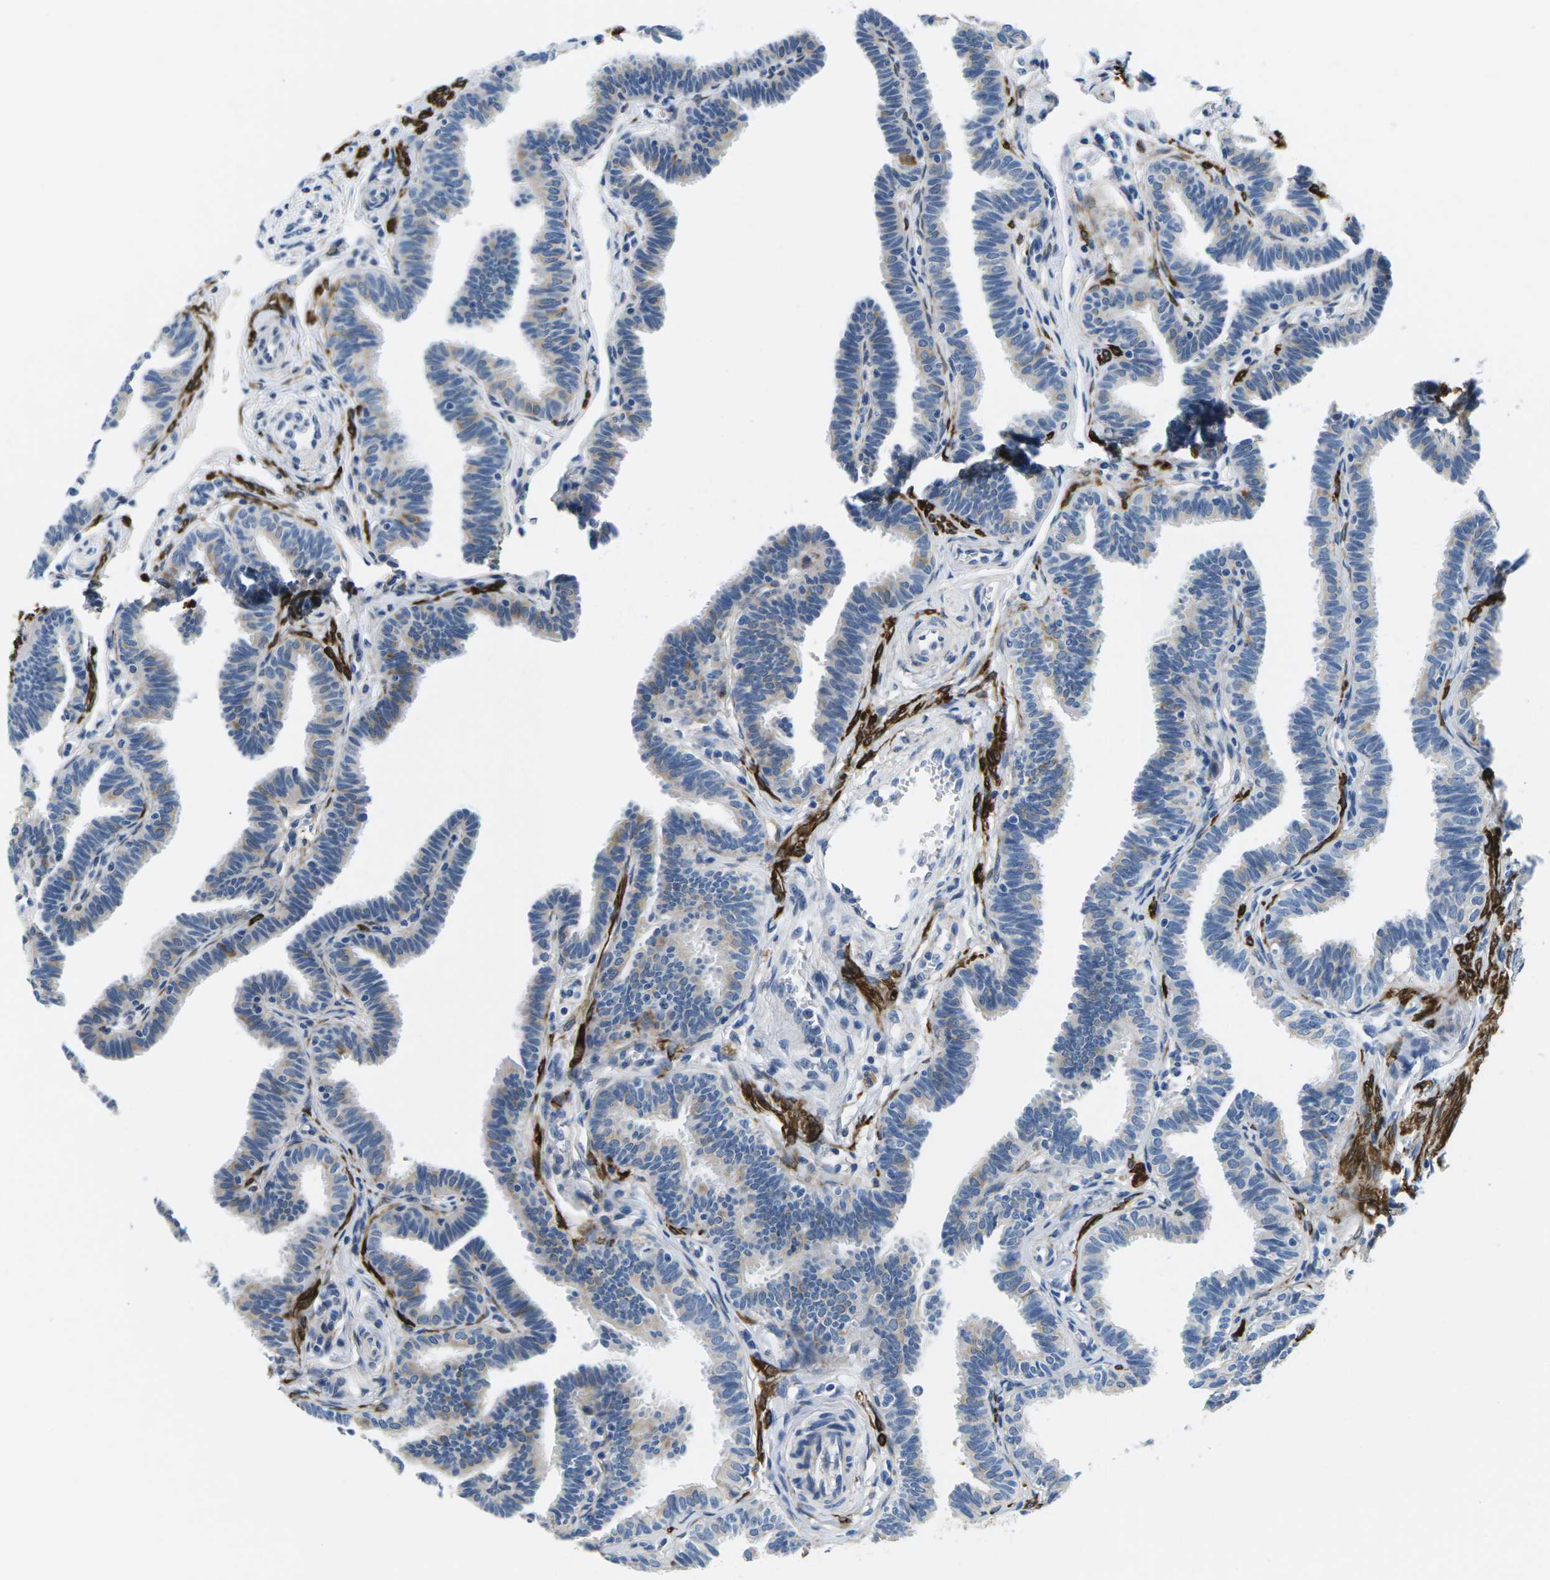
{"staining": {"intensity": "negative", "quantity": "none", "location": "none"}, "tissue": "fallopian tube", "cell_type": "Glandular cells", "image_type": "normal", "snomed": [{"axis": "morphology", "description": "Normal tissue, NOS"}, {"axis": "topography", "description": "Fallopian tube"}, {"axis": "topography", "description": "Ovary"}], "caption": "There is no significant staining in glandular cells of fallopian tube. (DAB immunohistochemistry (IHC) with hematoxylin counter stain).", "gene": "TSPAN2", "patient": {"sex": "female", "age": 23}}